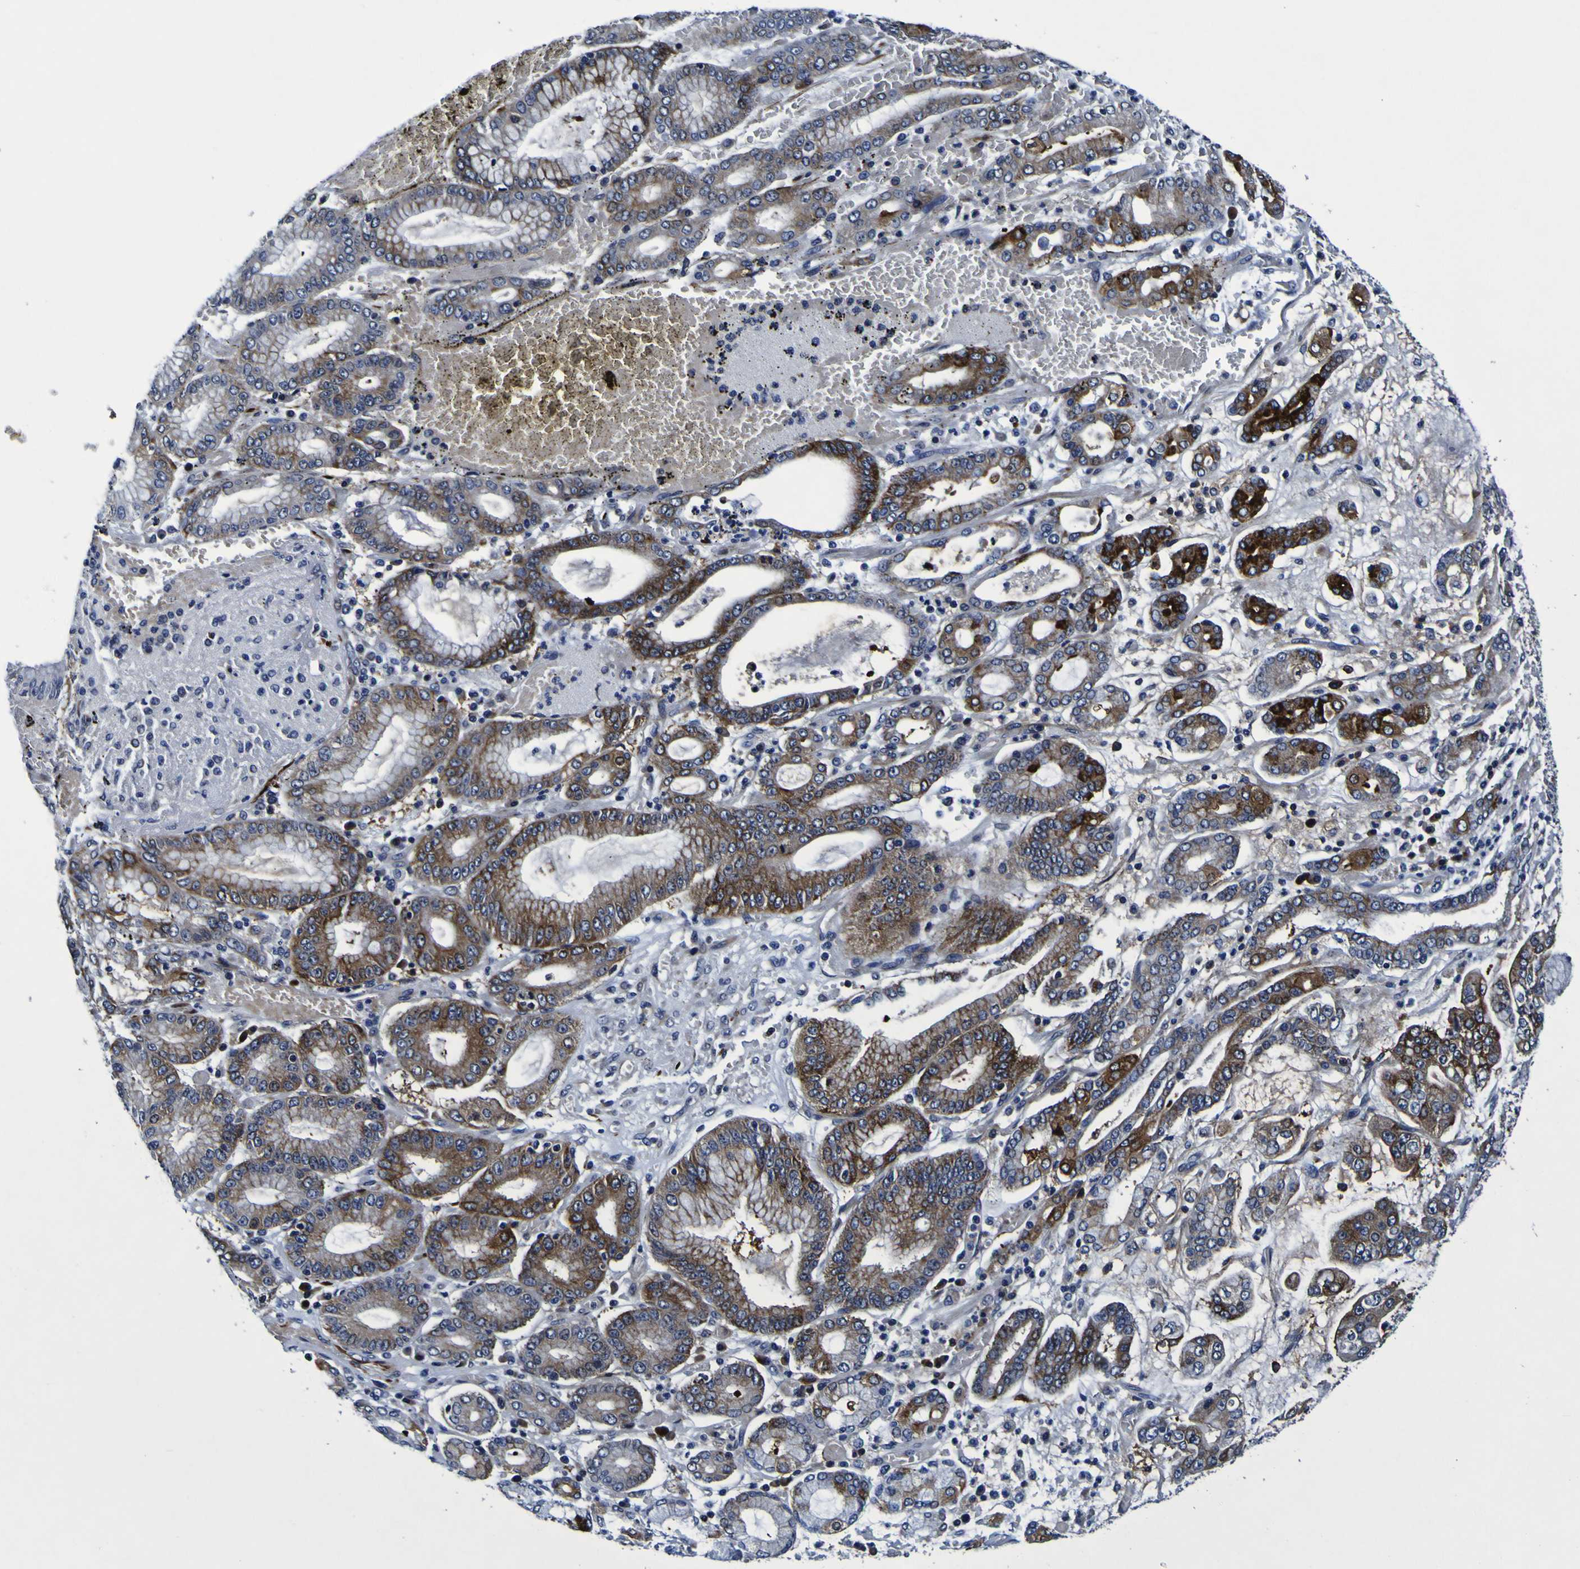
{"staining": {"intensity": "moderate", "quantity": "25%-75%", "location": "cytoplasmic/membranous"}, "tissue": "stomach cancer", "cell_type": "Tumor cells", "image_type": "cancer", "snomed": [{"axis": "morphology", "description": "Normal tissue, NOS"}, {"axis": "morphology", "description": "Adenocarcinoma, NOS"}, {"axis": "topography", "description": "Stomach, upper"}, {"axis": "topography", "description": "Stomach"}], "caption": "Moderate cytoplasmic/membranous protein staining is identified in approximately 25%-75% of tumor cells in adenocarcinoma (stomach).", "gene": "SORCS1", "patient": {"sex": "male", "age": 76}}